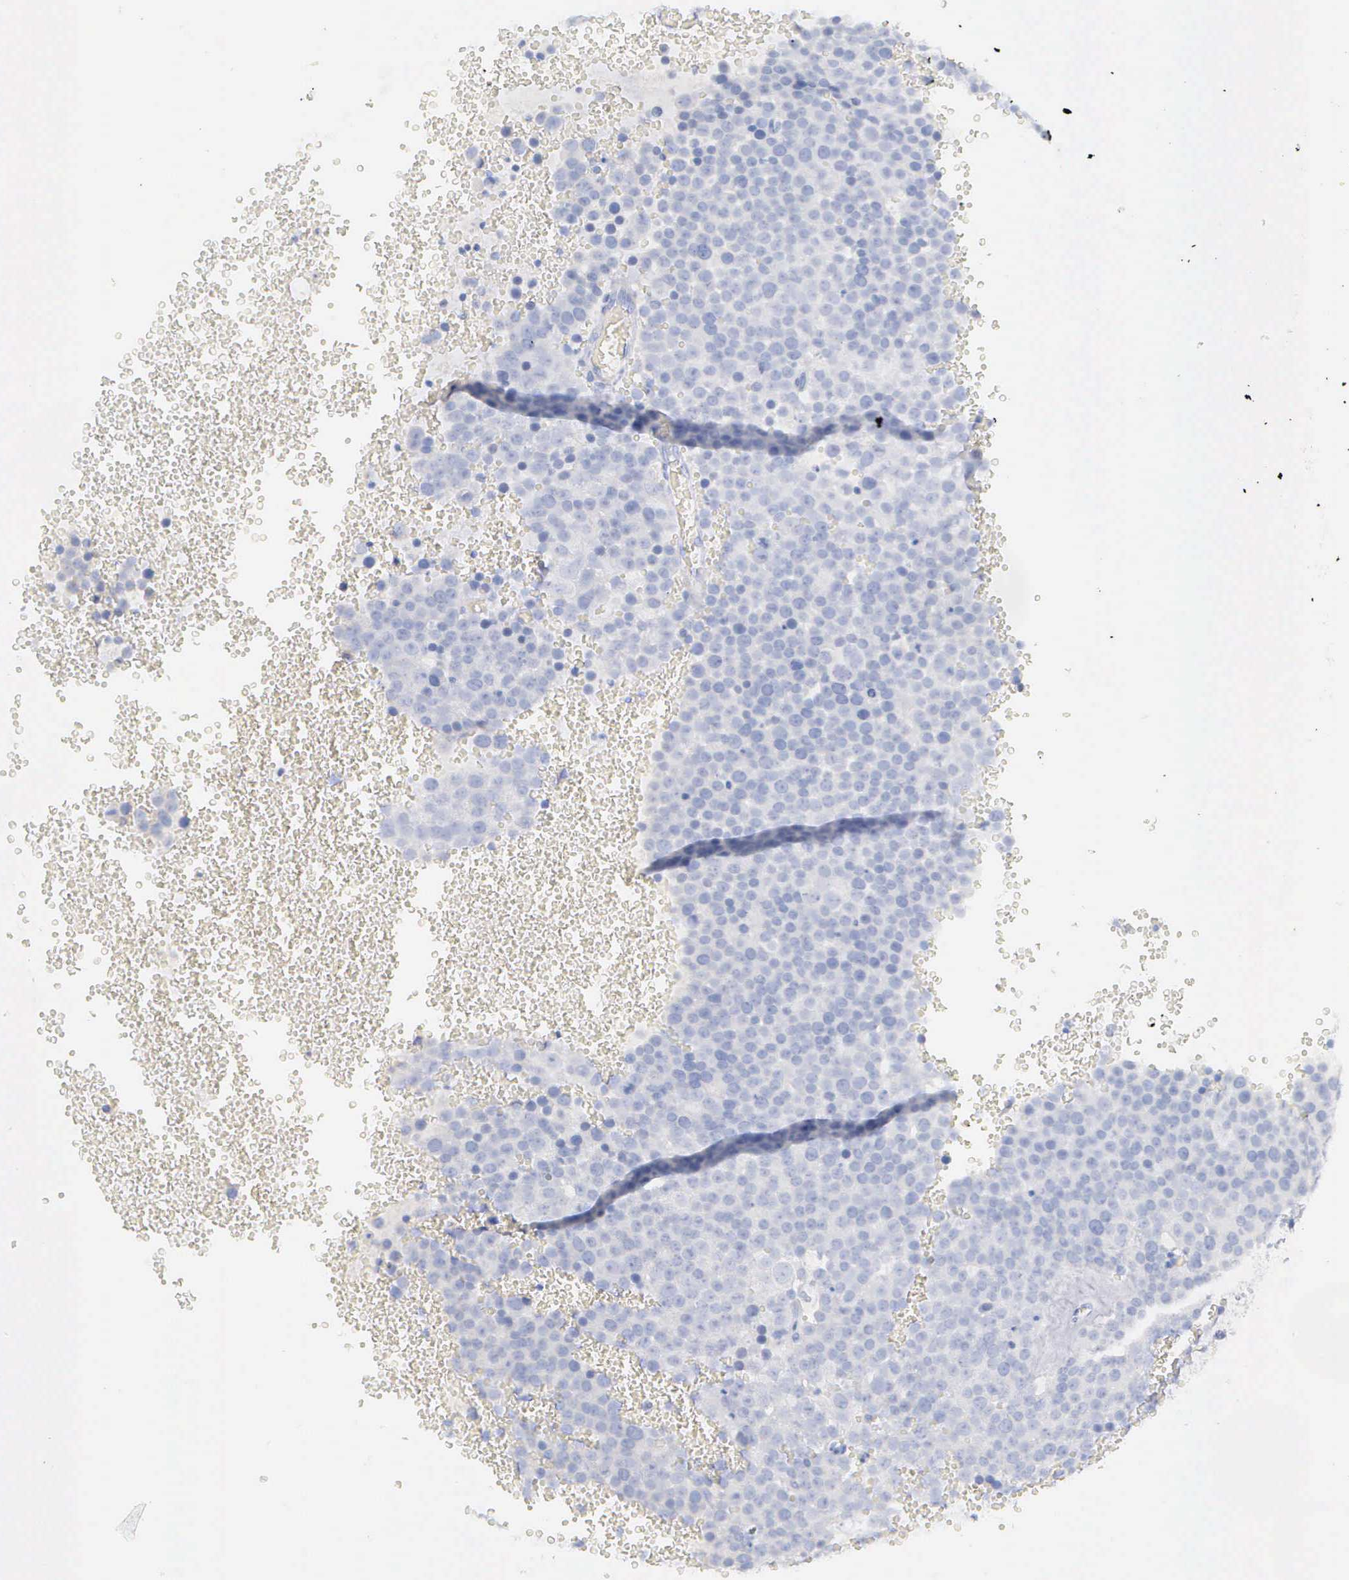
{"staining": {"intensity": "negative", "quantity": "none", "location": "none"}, "tissue": "testis cancer", "cell_type": "Tumor cells", "image_type": "cancer", "snomed": [{"axis": "morphology", "description": "Seminoma, NOS"}, {"axis": "topography", "description": "Testis"}], "caption": "Immunohistochemical staining of seminoma (testis) exhibits no significant positivity in tumor cells.", "gene": "THSD7A", "patient": {"sex": "male", "age": 71}}